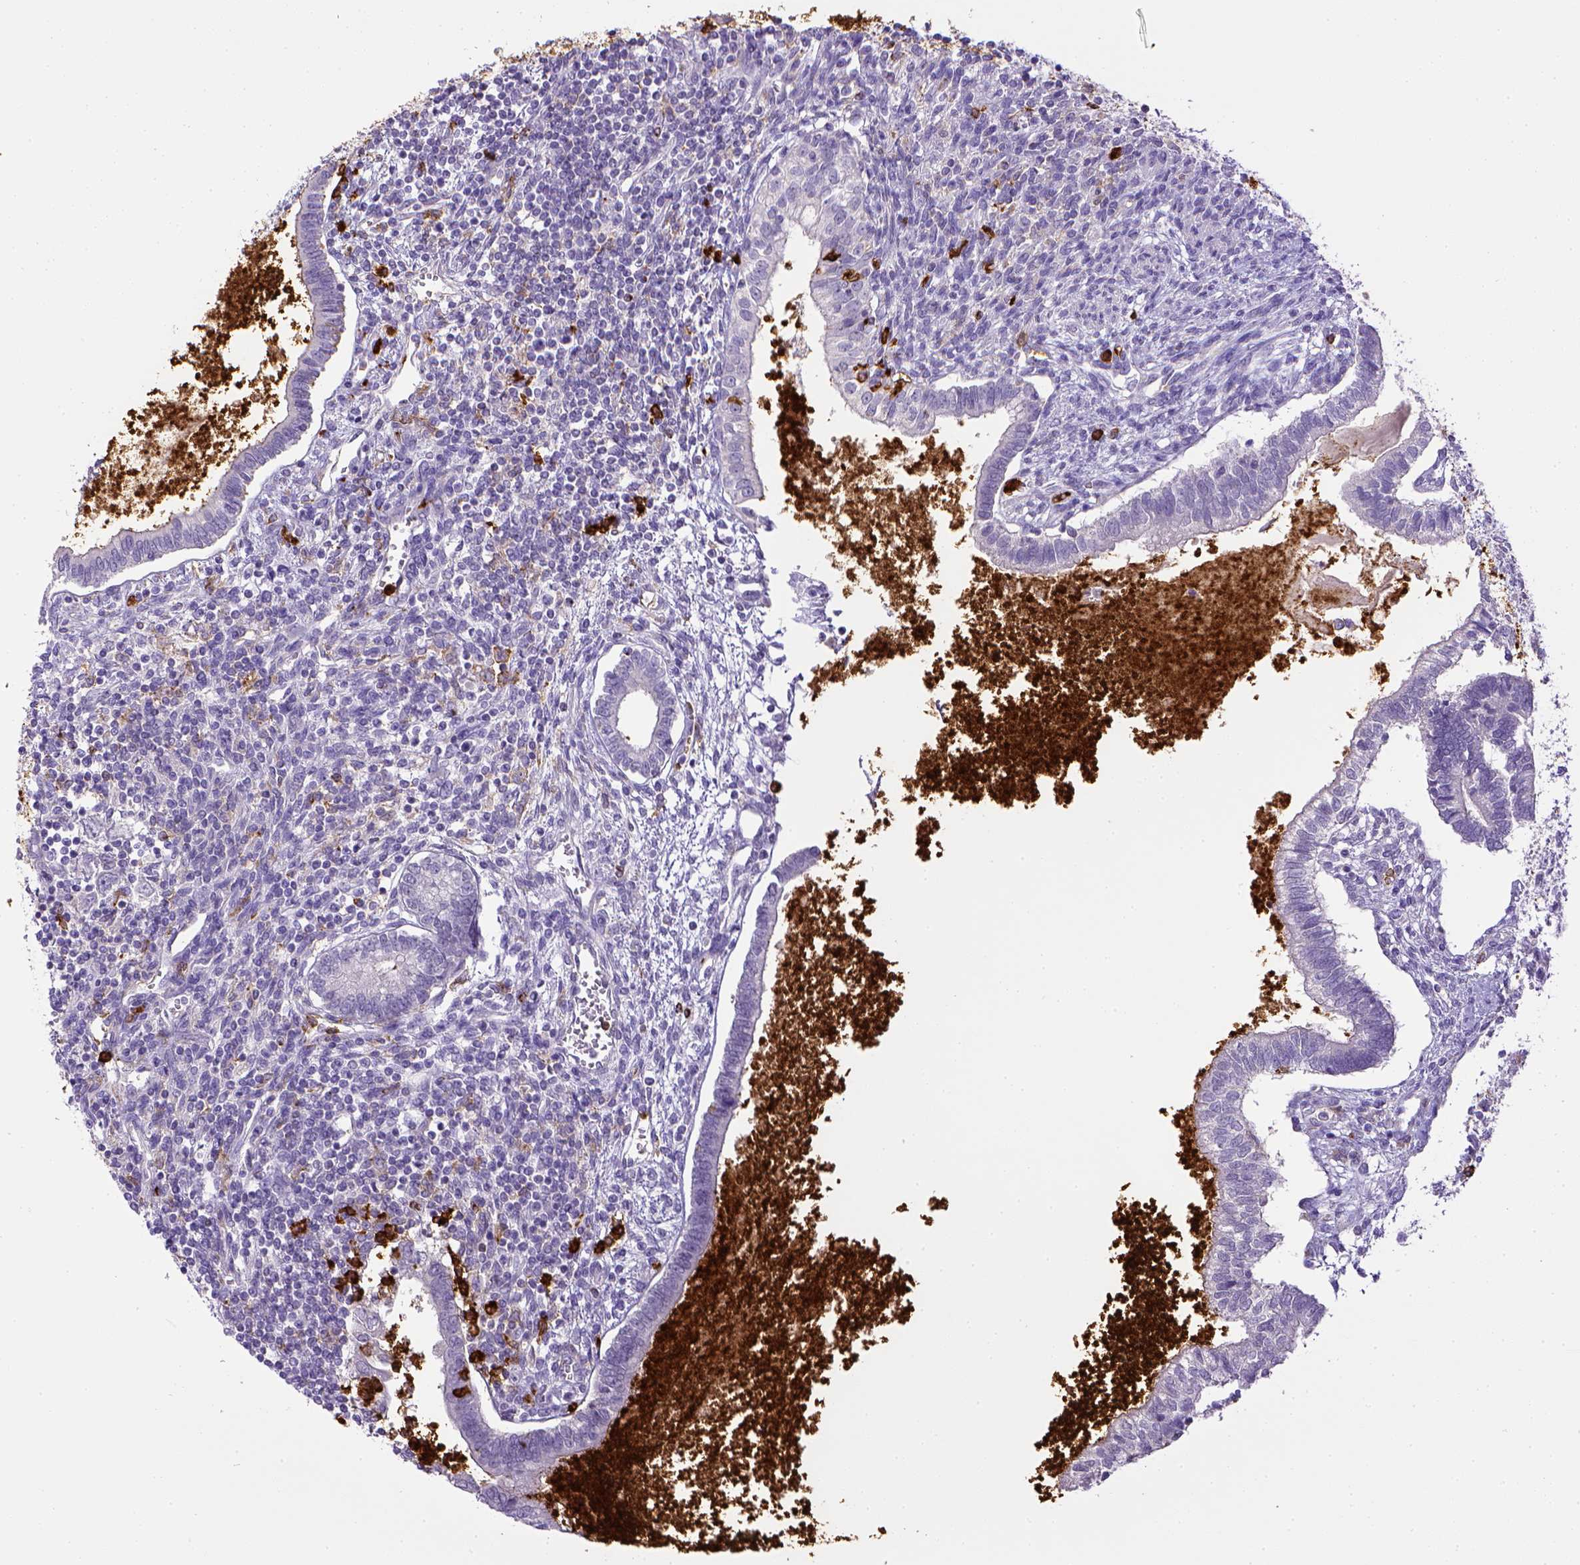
{"staining": {"intensity": "negative", "quantity": "none", "location": "none"}, "tissue": "testis cancer", "cell_type": "Tumor cells", "image_type": "cancer", "snomed": [{"axis": "morphology", "description": "Carcinoma, Embryonal, NOS"}, {"axis": "topography", "description": "Testis"}], "caption": "An IHC micrograph of embryonal carcinoma (testis) is shown. There is no staining in tumor cells of embryonal carcinoma (testis). The staining is performed using DAB (3,3'-diaminobenzidine) brown chromogen with nuclei counter-stained in using hematoxylin.", "gene": "ITGAM", "patient": {"sex": "male", "age": 37}}